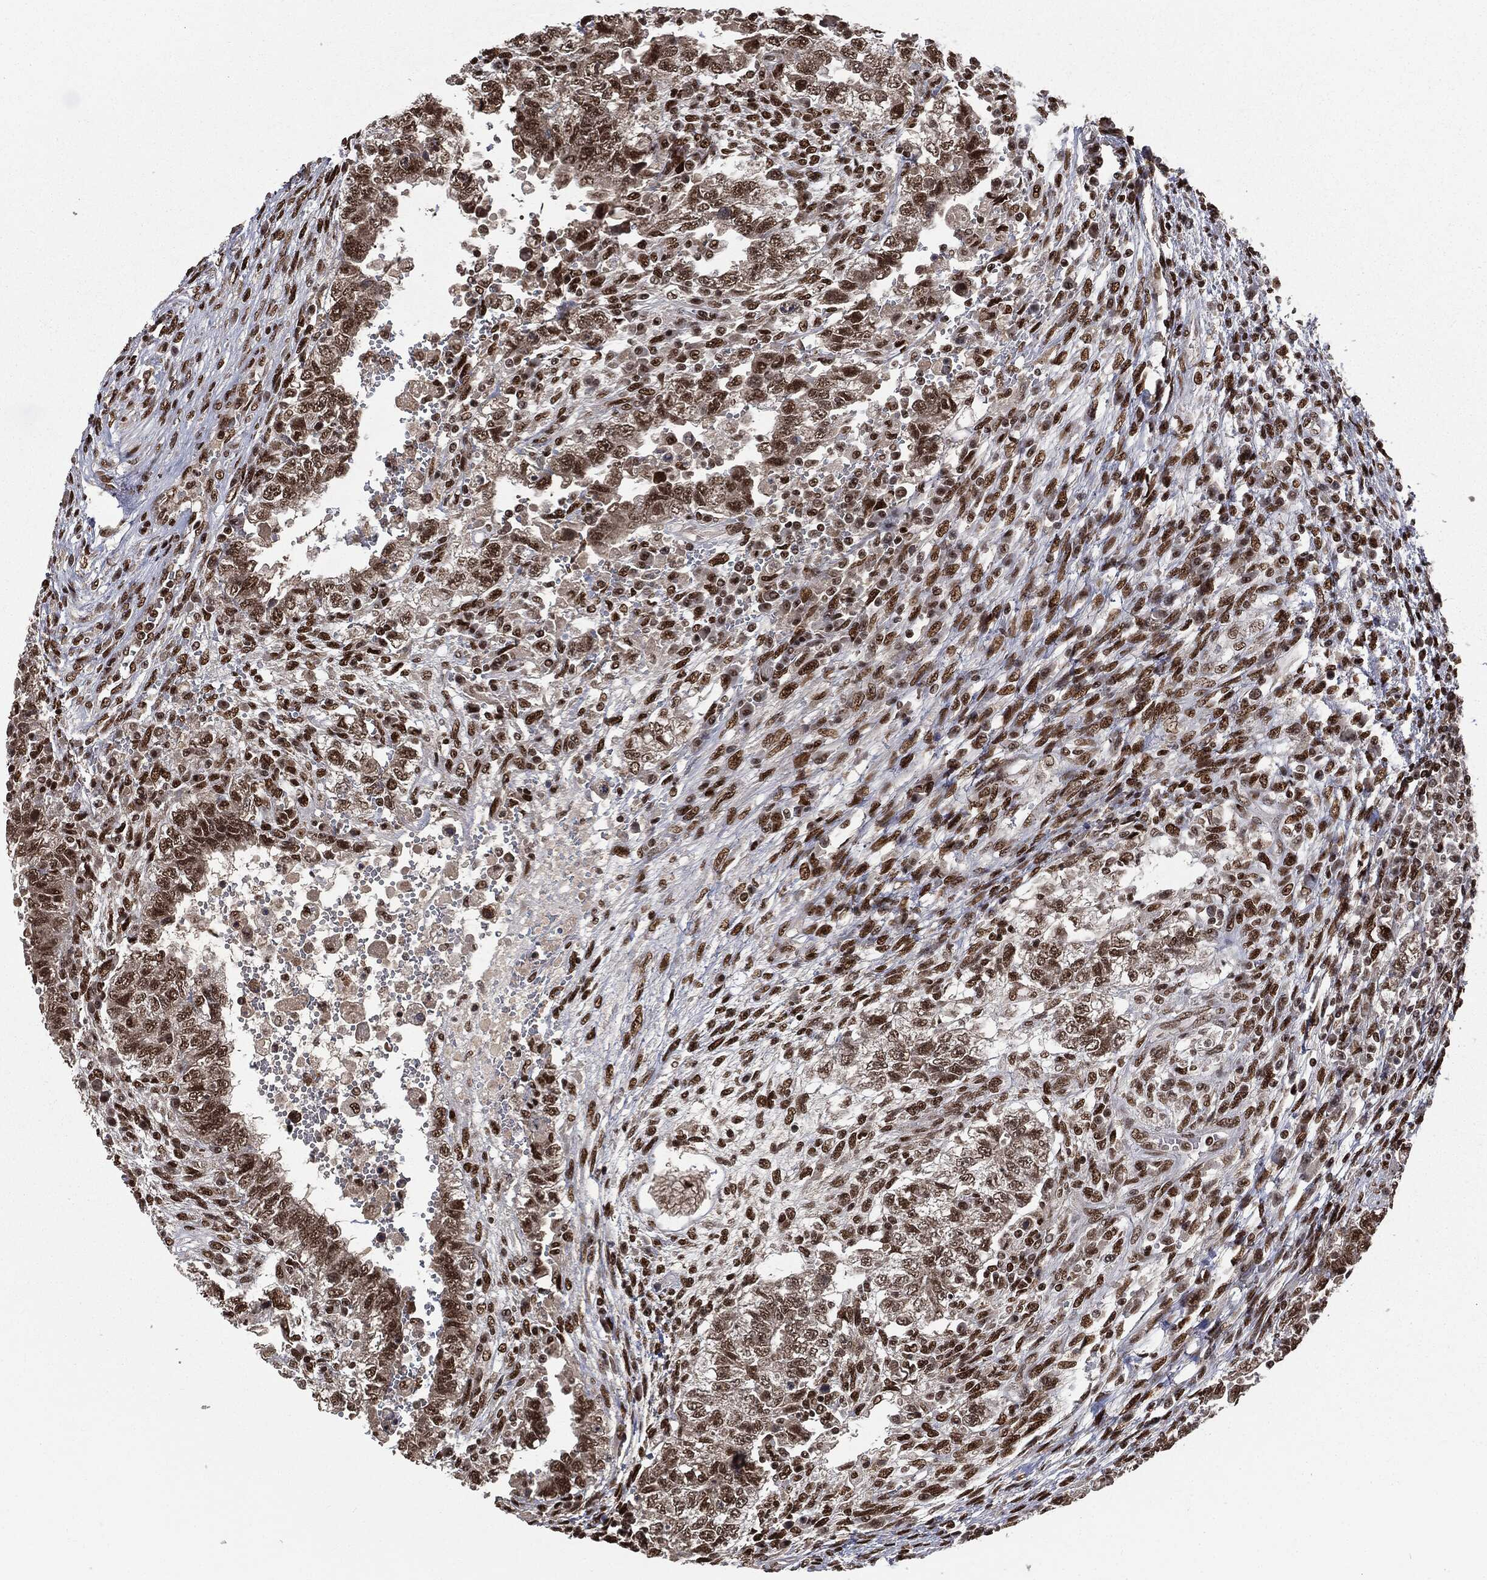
{"staining": {"intensity": "strong", "quantity": ">75%", "location": "nuclear"}, "tissue": "testis cancer", "cell_type": "Tumor cells", "image_type": "cancer", "snomed": [{"axis": "morphology", "description": "Carcinoma, Embryonal, NOS"}, {"axis": "topography", "description": "Testis"}], "caption": "Tumor cells demonstrate strong nuclear expression in approximately >75% of cells in testis embryonal carcinoma.", "gene": "DPH2", "patient": {"sex": "male", "age": 26}}